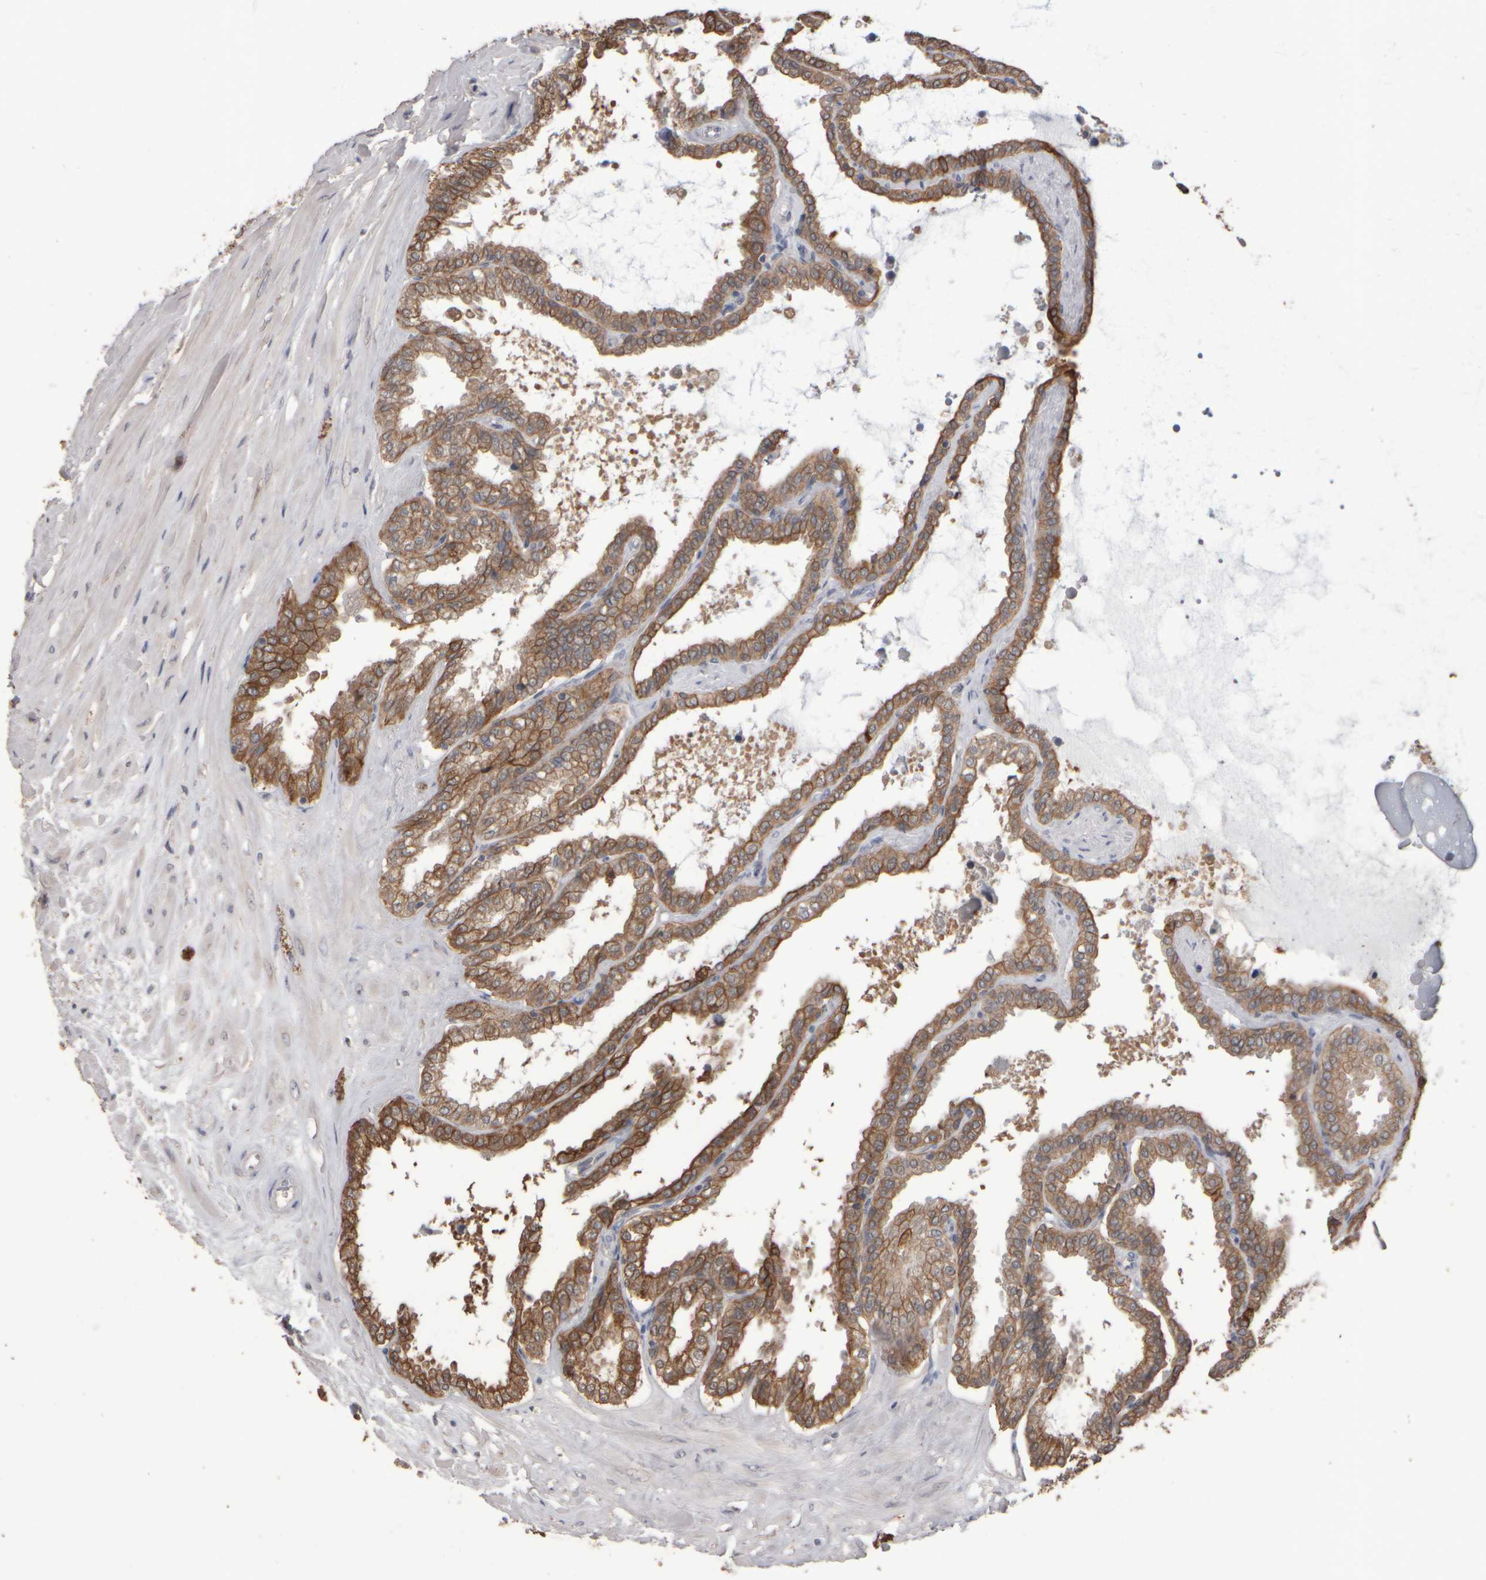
{"staining": {"intensity": "moderate", "quantity": ">75%", "location": "cytoplasmic/membranous"}, "tissue": "seminal vesicle", "cell_type": "Glandular cells", "image_type": "normal", "snomed": [{"axis": "morphology", "description": "Normal tissue, NOS"}, {"axis": "topography", "description": "Seminal veicle"}], "caption": "Seminal vesicle was stained to show a protein in brown. There is medium levels of moderate cytoplasmic/membranous expression in about >75% of glandular cells. The staining was performed using DAB to visualize the protein expression in brown, while the nuclei were stained in blue with hematoxylin (Magnification: 20x).", "gene": "EPHX2", "patient": {"sex": "male", "age": 46}}